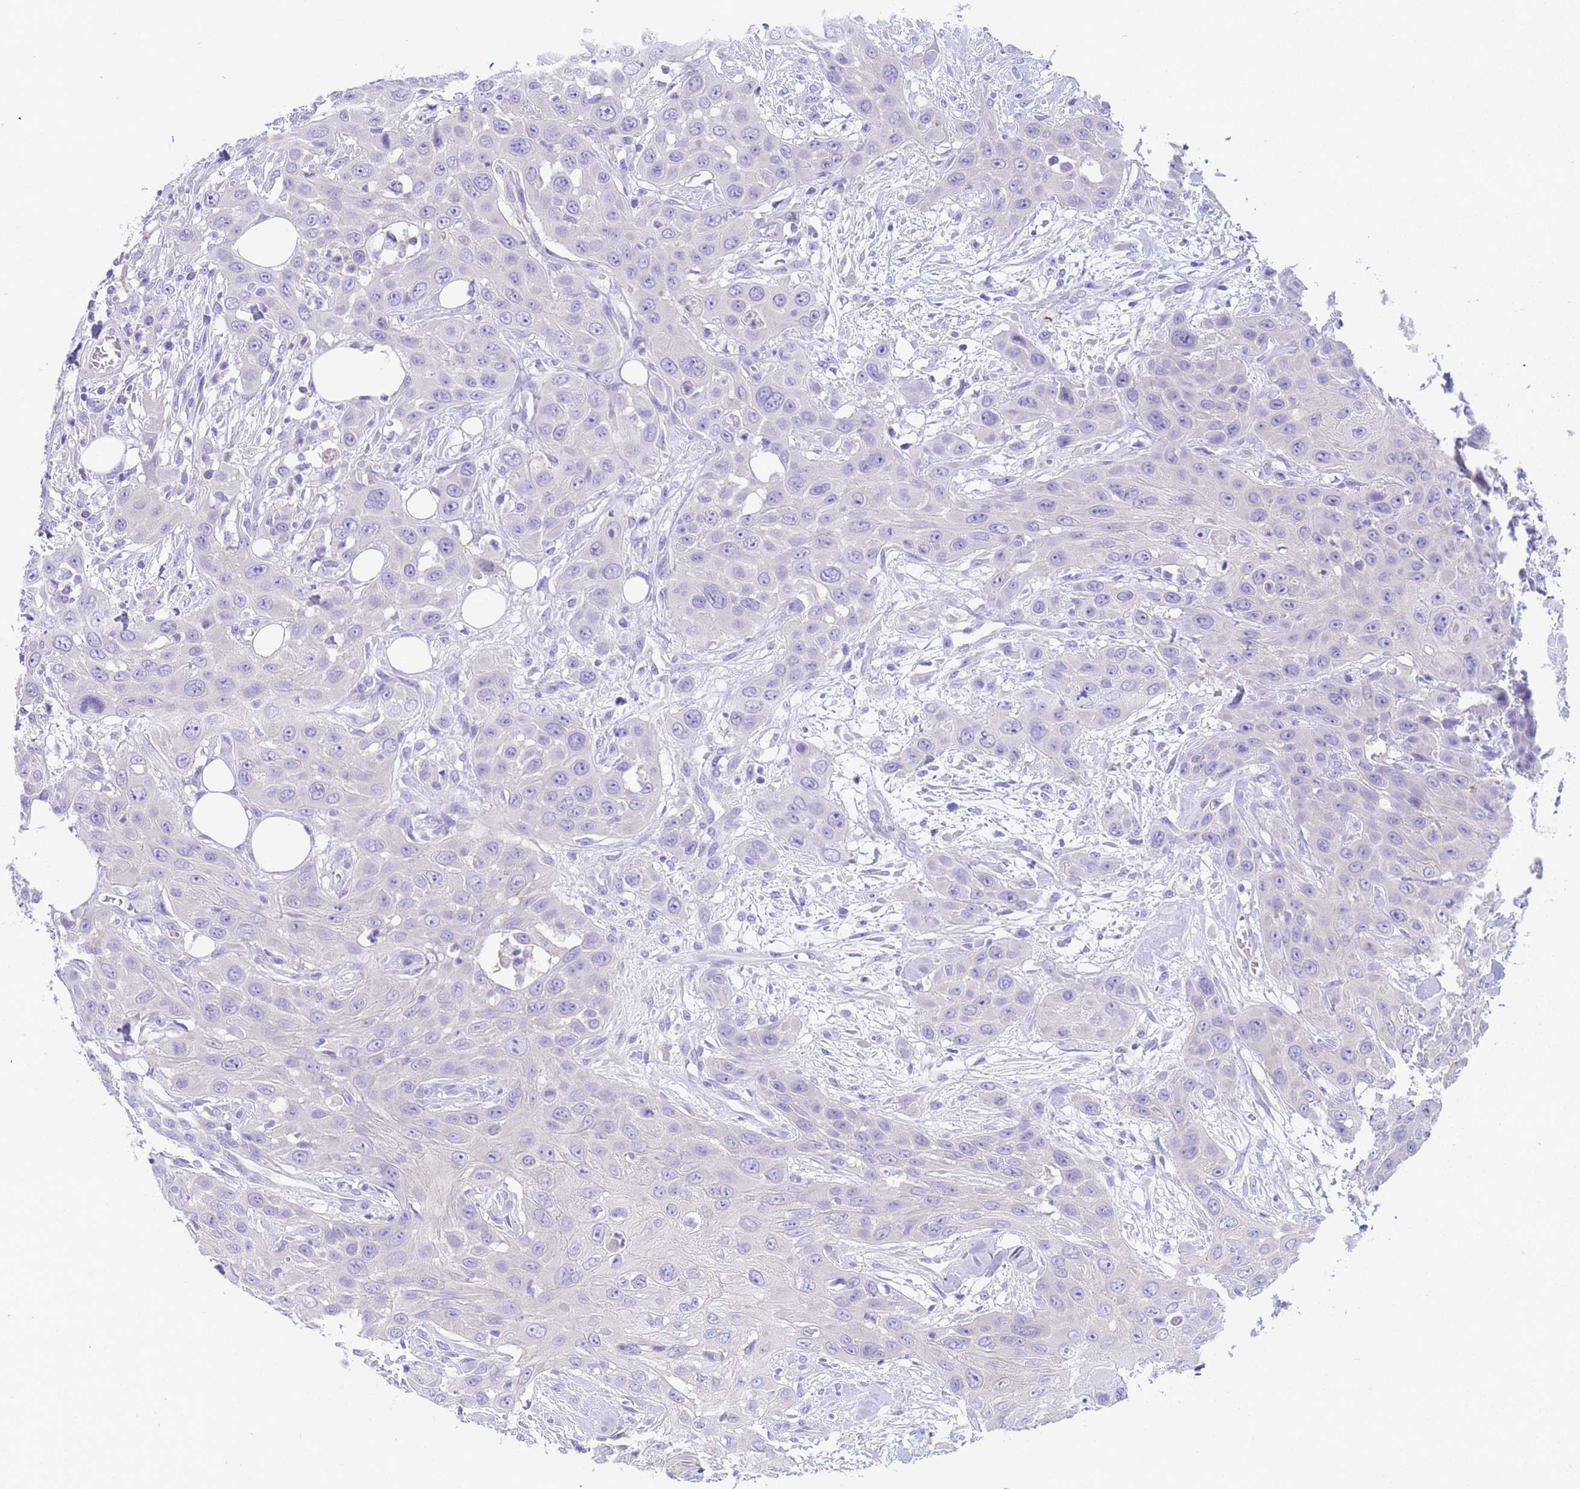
{"staining": {"intensity": "negative", "quantity": "none", "location": "none"}, "tissue": "head and neck cancer", "cell_type": "Tumor cells", "image_type": "cancer", "snomed": [{"axis": "morphology", "description": "Squamous cell carcinoma, NOS"}, {"axis": "topography", "description": "Head-Neck"}], "caption": "This is an immunohistochemistry micrograph of human squamous cell carcinoma (head and neck). There is no positivity in tumor cells.", "gene": "USP38", "patient": {"sex": "male", "age": 81}}